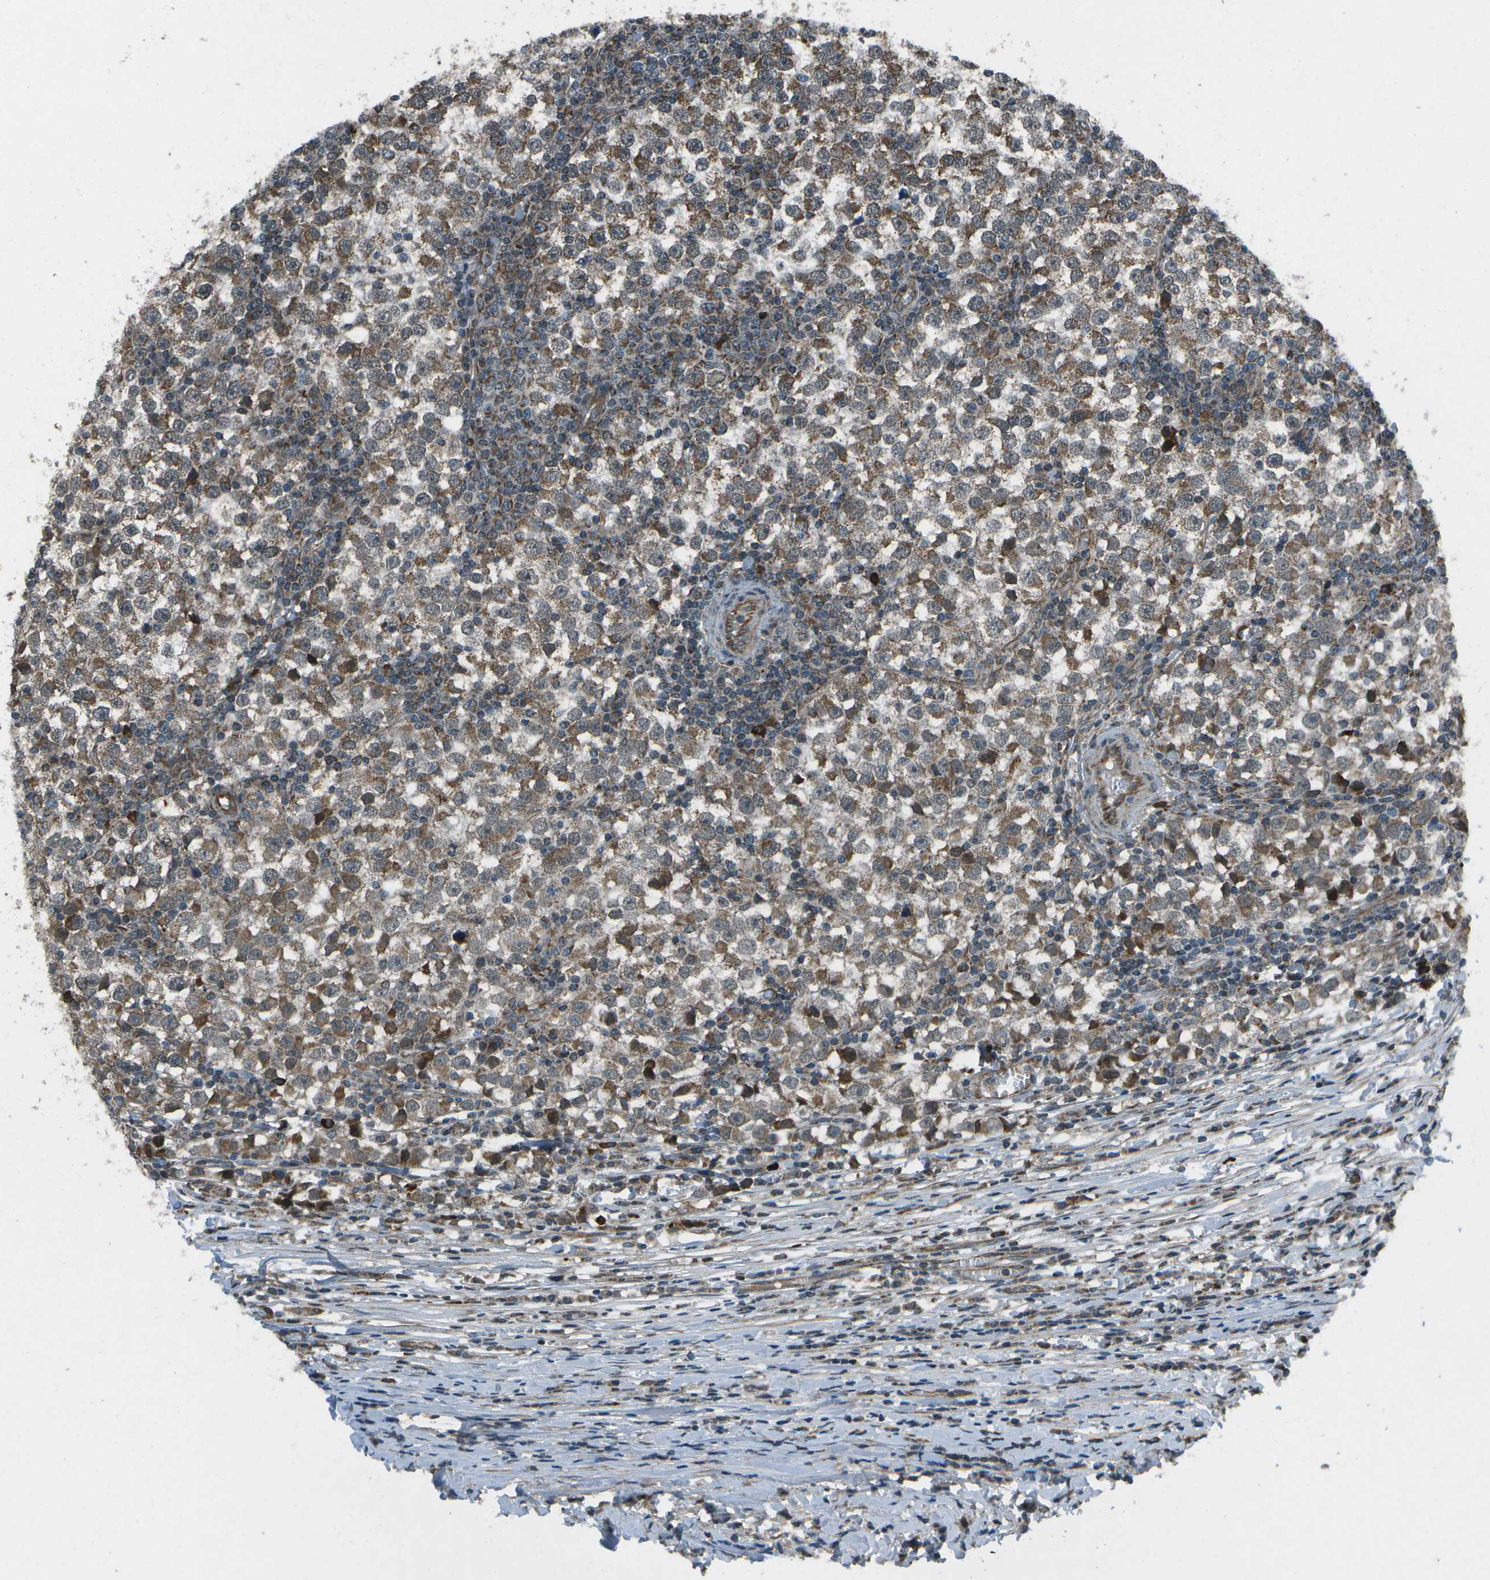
{"staining": {"intensity": "moderate", "quantity": ">75%", "location": "cytoplasmic/membranous"}, "tissue": "testis cancer", "cell_type": "Tumor cells", "image_type": "cancer", "snomed": [{"axis": "morphology", "description": "Seminoma, NOS"}, {"axis": "topography", "description": "Testis"}], "caption": "Immunohistochemistry (IHC) photomicrograph of neoplastic tissue: seminoma (testis) stained using immunohistochemistry (IHC) exhibits medium levels of moderate protein expression localized specifically in the cytoplasmic/membranous of tumor cells, appearing as a cytoplasmic/membranous brown color.", "gene": "EIF2AK1", "patient": {"sex": "male", "age": 65}}